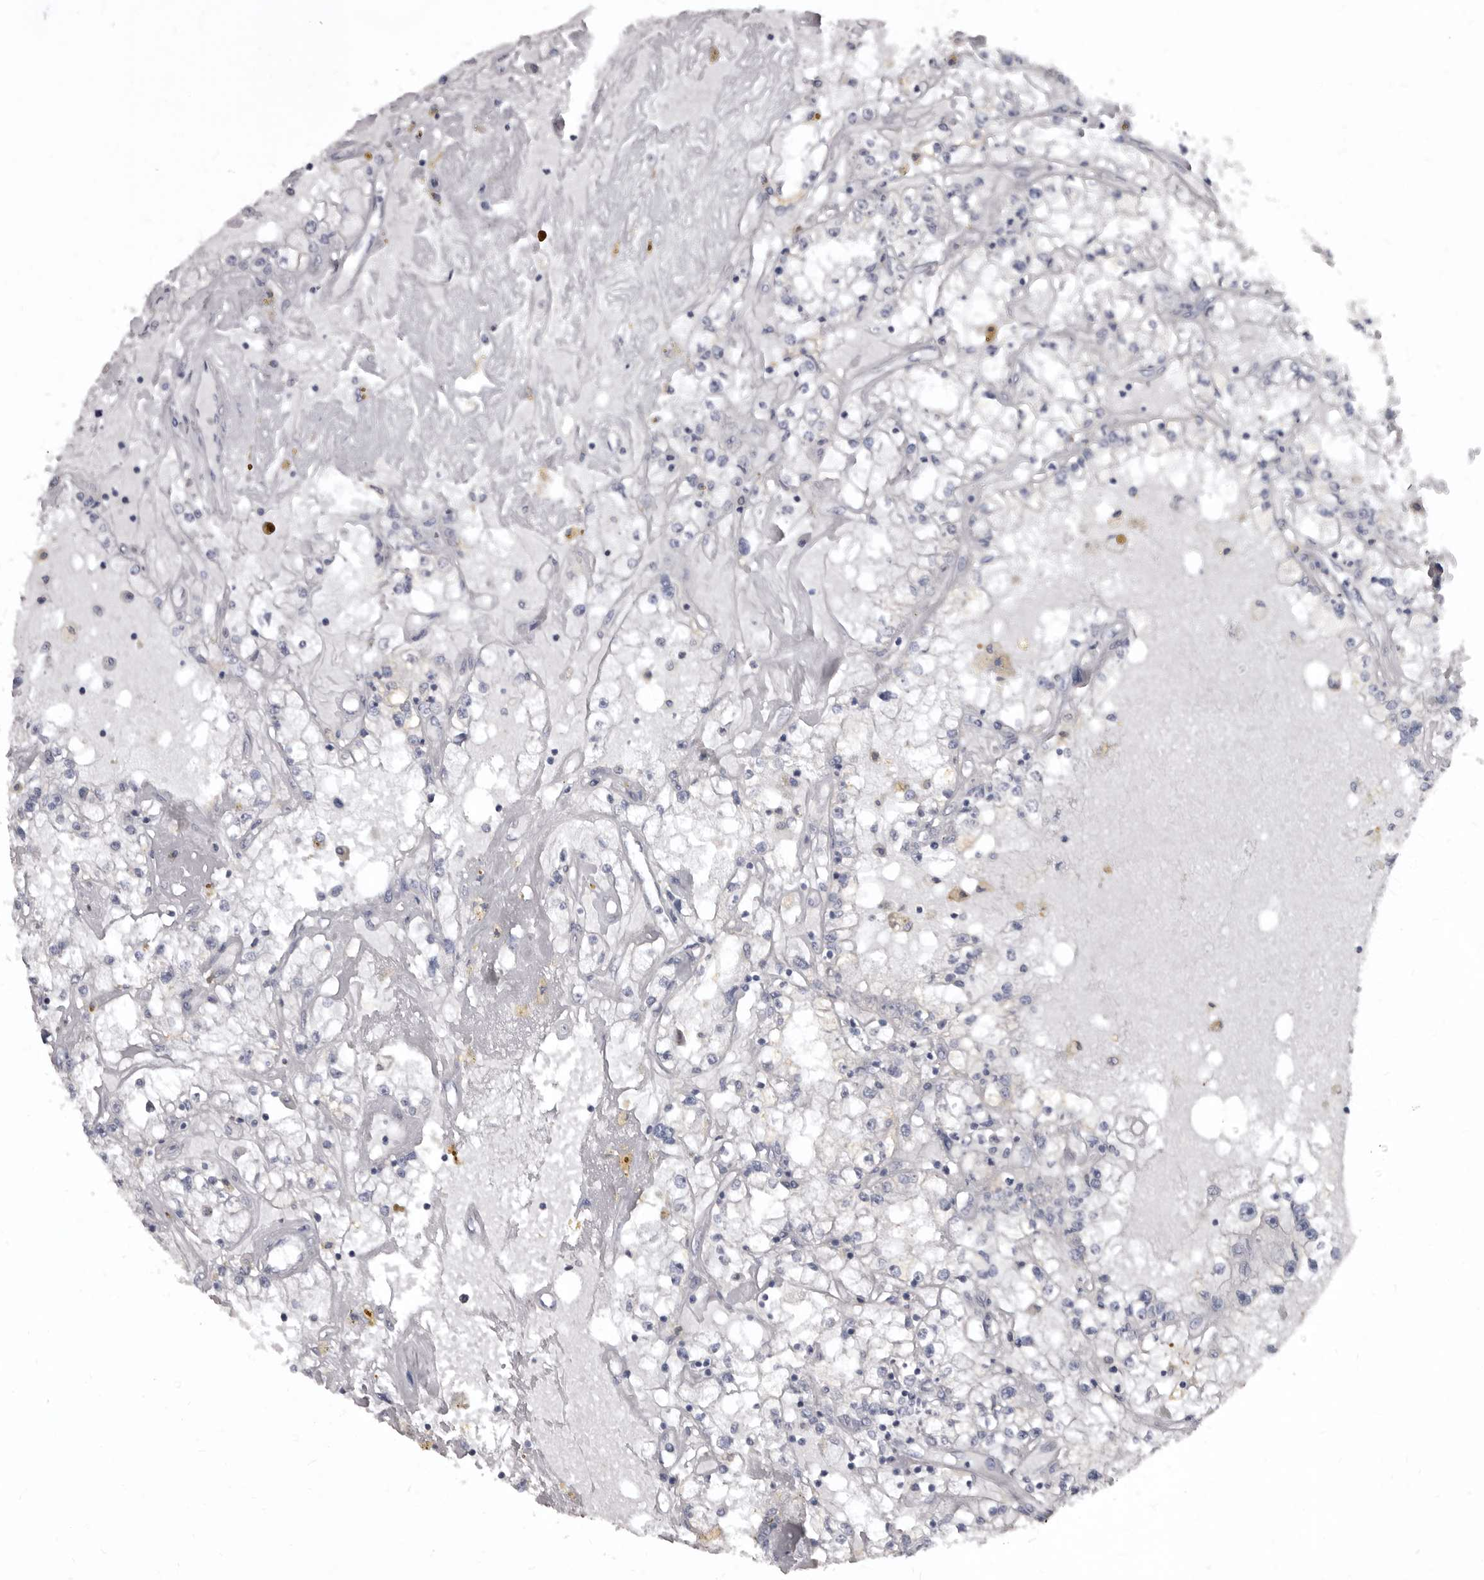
{"staining": {"intensity": "negative", "quantity": "none", "location": "none"}, "tissue": "renal cancer", "cell_type": "Tumor cells", "image_type": "cancer", "snomed": [{"axis": "morphology", "description": "Adenocarcinoma, NOS"}, {"axis": "topography", "description": "Kidney"}], "caption": "A high-resolution micrograph shows IHC staining of renal cancer (adenocarcinoma), which displays no significant positivity in tumor cells.", "gene": "SULT1E1", "patient": {"sex": "male", "age": 56}}